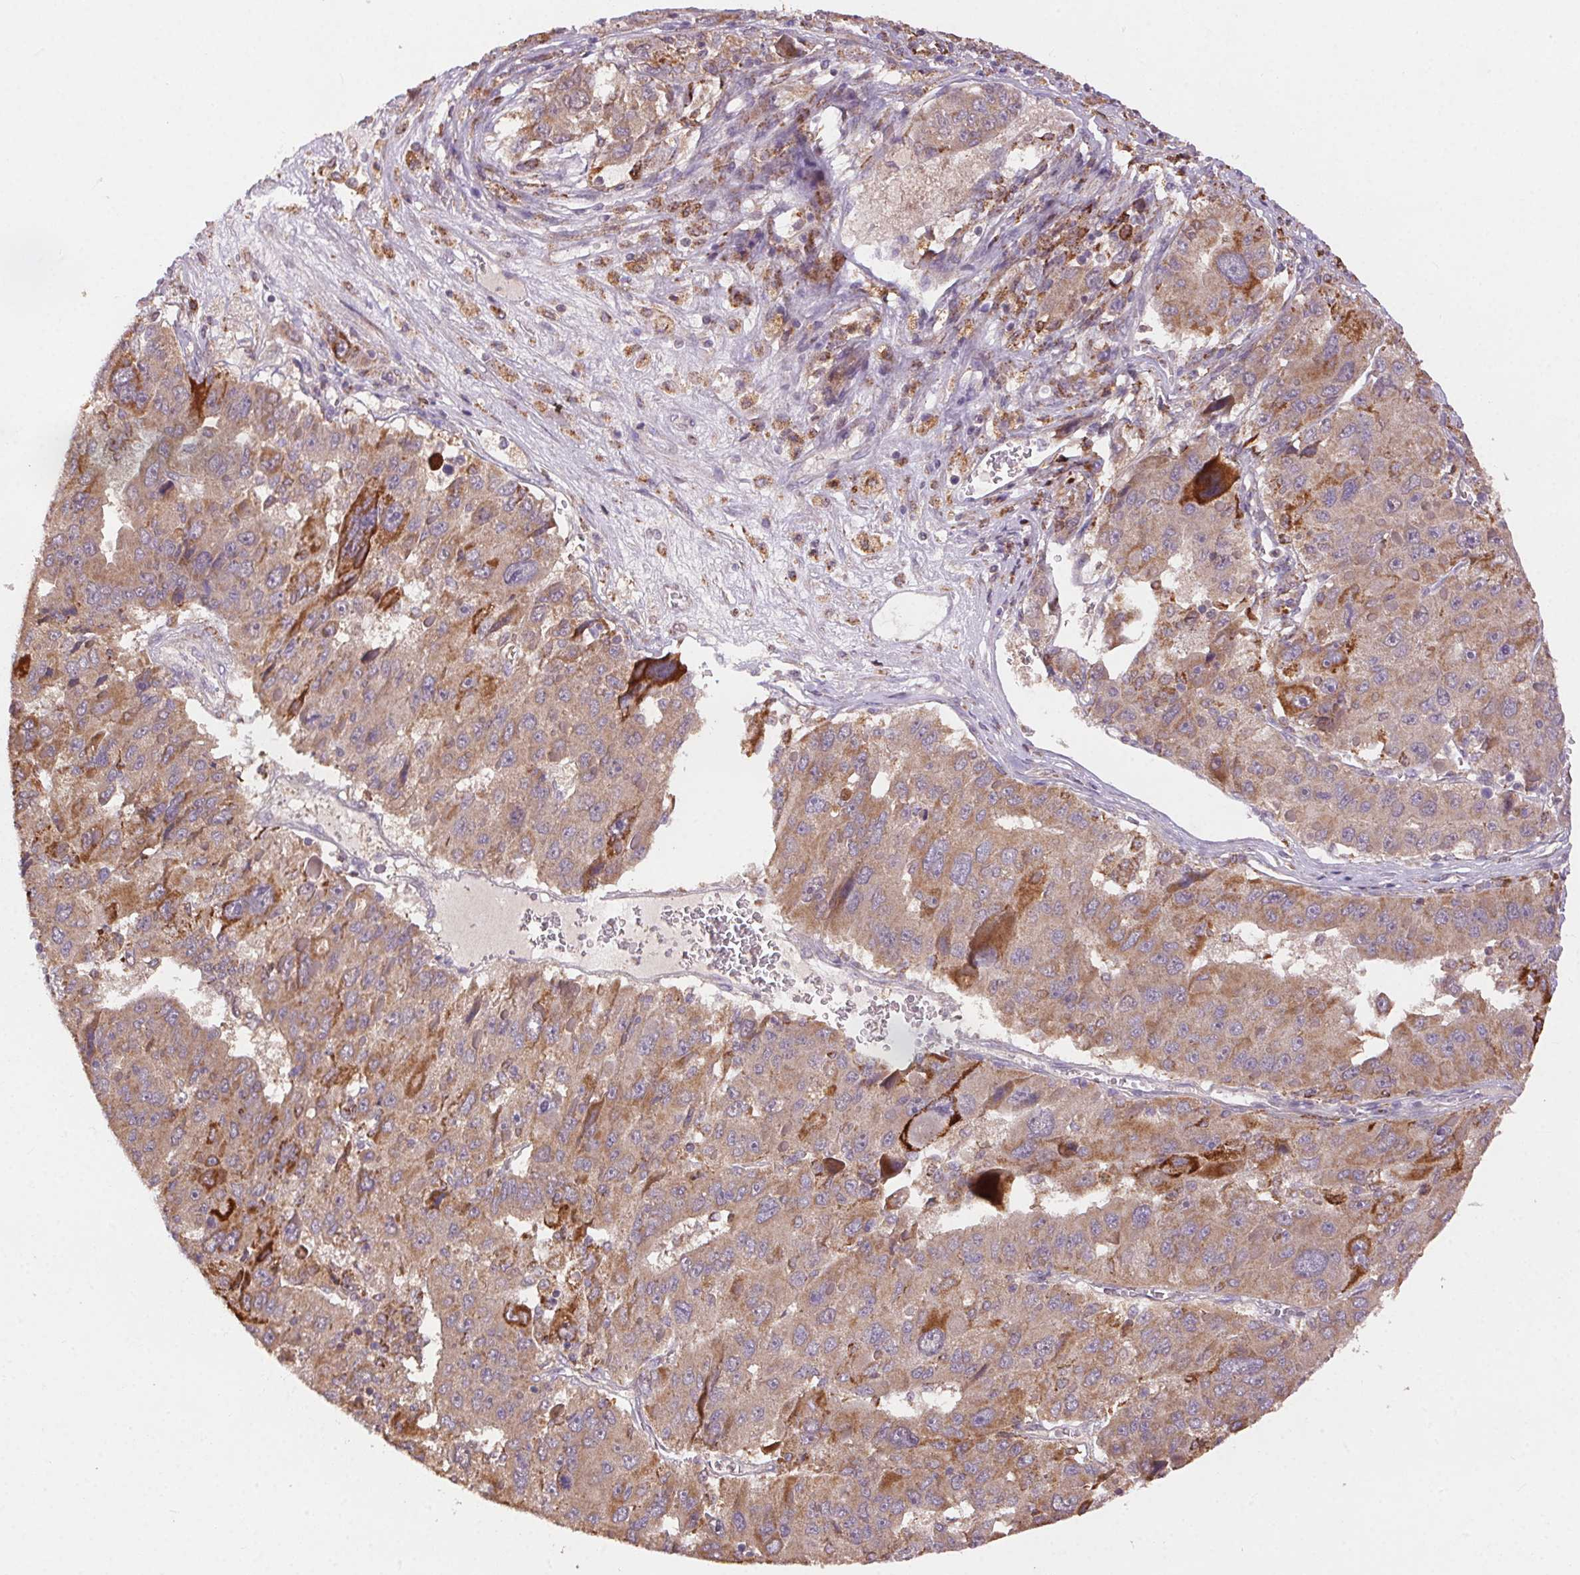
{"staining": {"intensity": "moderate", "quantity": ">75%", "location": "cytoplasmic/membranous"}, "tissue": "liver cancer", "cell_type": "Tumor cells", "image_type": "cancer", "snomed": [{"axis": "morphology", "description": "Carcinoma, Hepatocellular, NOS"}, {"axis": "topography", "description": "Liver"}], "caption": "Moderate cytoplasmic/membranous expression is appreciated in approximately >75% of tumor cells in liver hepatocellular carcinoma.", "gene": "FNBP1L", "patient": {"sex": "female", "age": 41}}